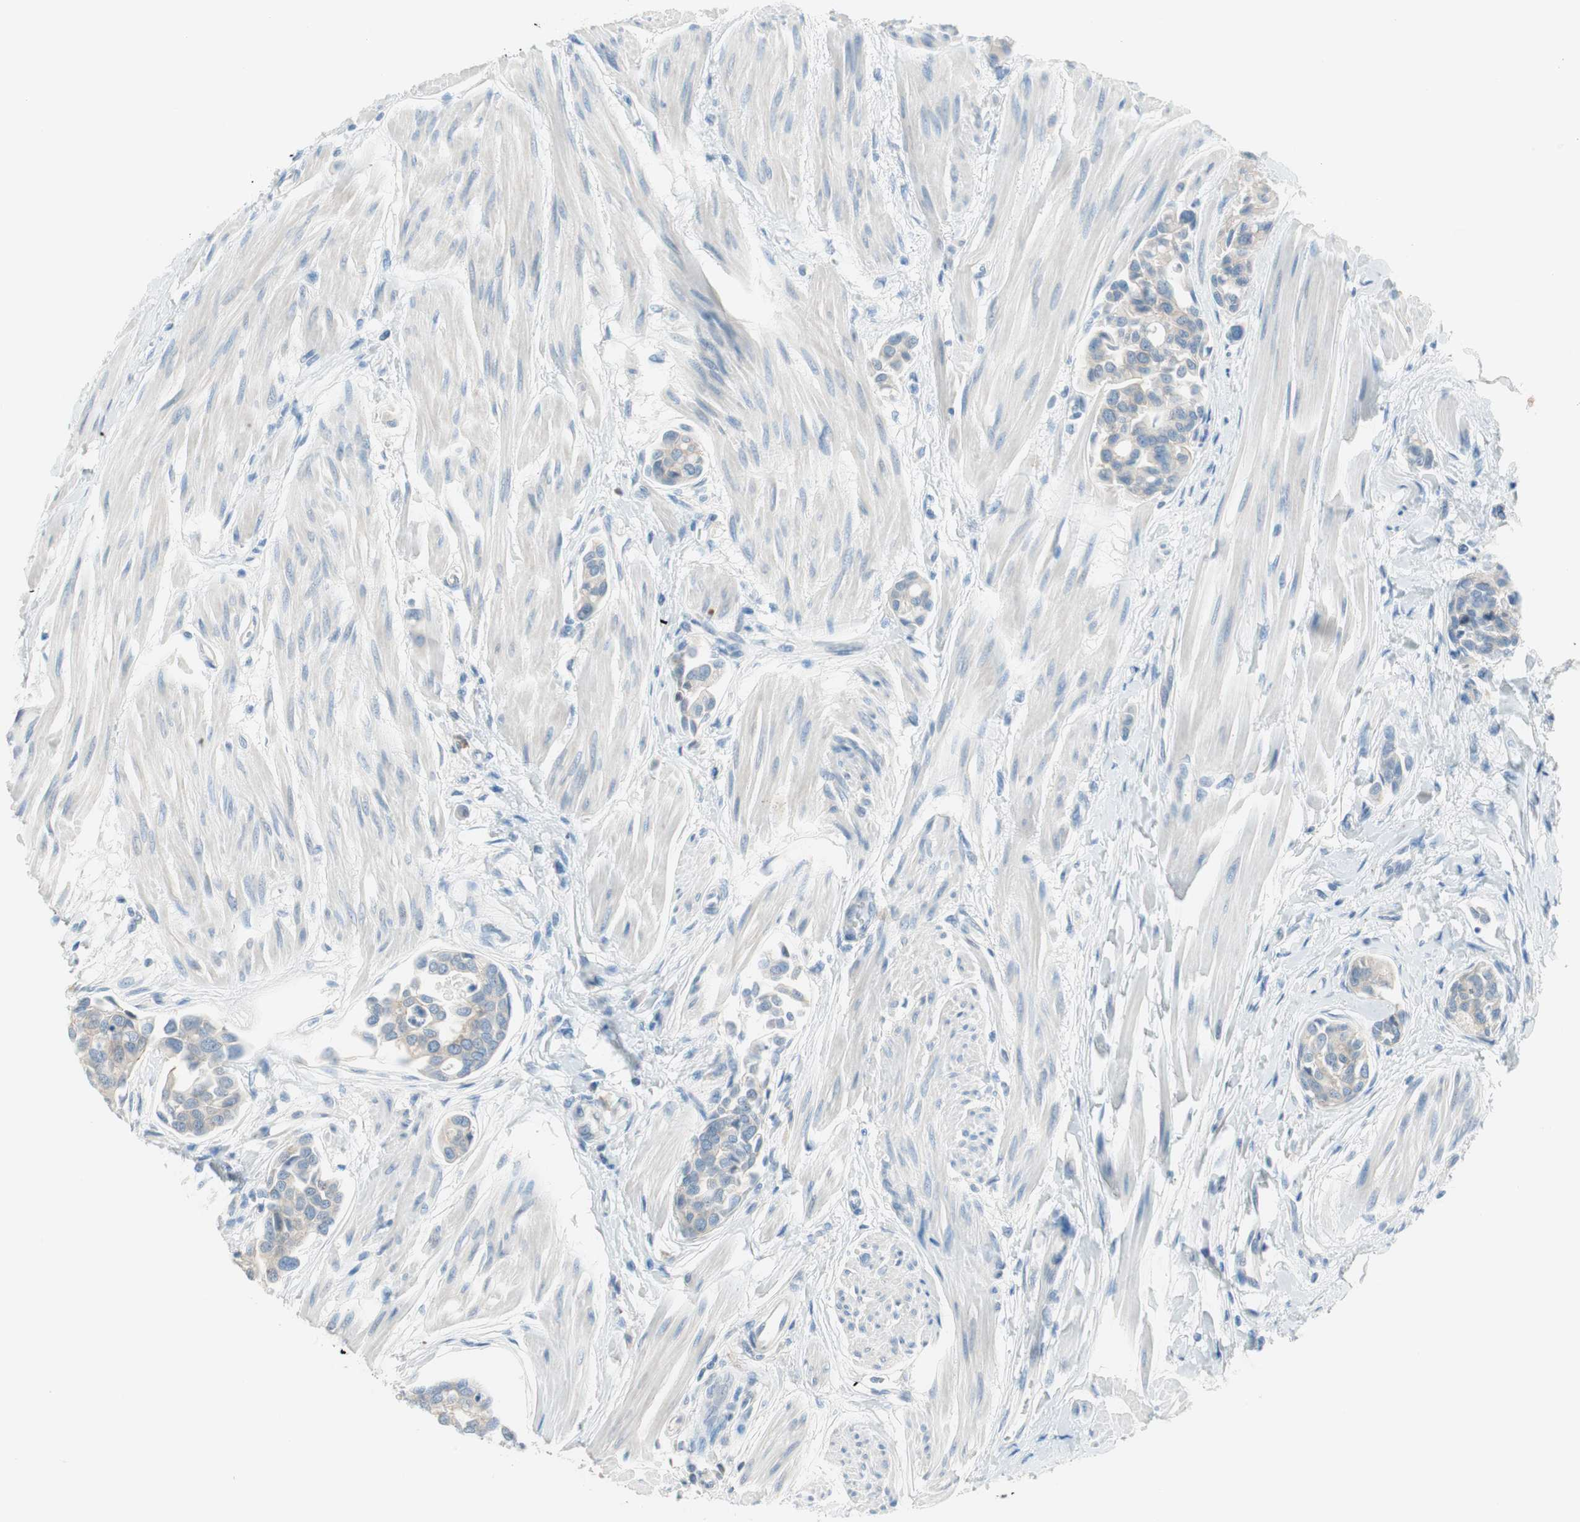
{"staining": {"intensity": "weak", "quantity": "<25%", "location": "cytoplasmic/membranous"}, "tissue": "urothelial cancer", "cell_type": "Tumor cells", "image_type": "cancer", "snomed": [{"axis": "morphology", "description": "Urothelial carcinoma, High grade"}, {"axis": "topography", "description": "Urinary bladder"}], "caption": "DAB immunohistochemical staining of urothelial cancer shows no significant positivity in tumor cells.", "gene": "PRRG4", "patient": {"sex": "male", "age": 78}}